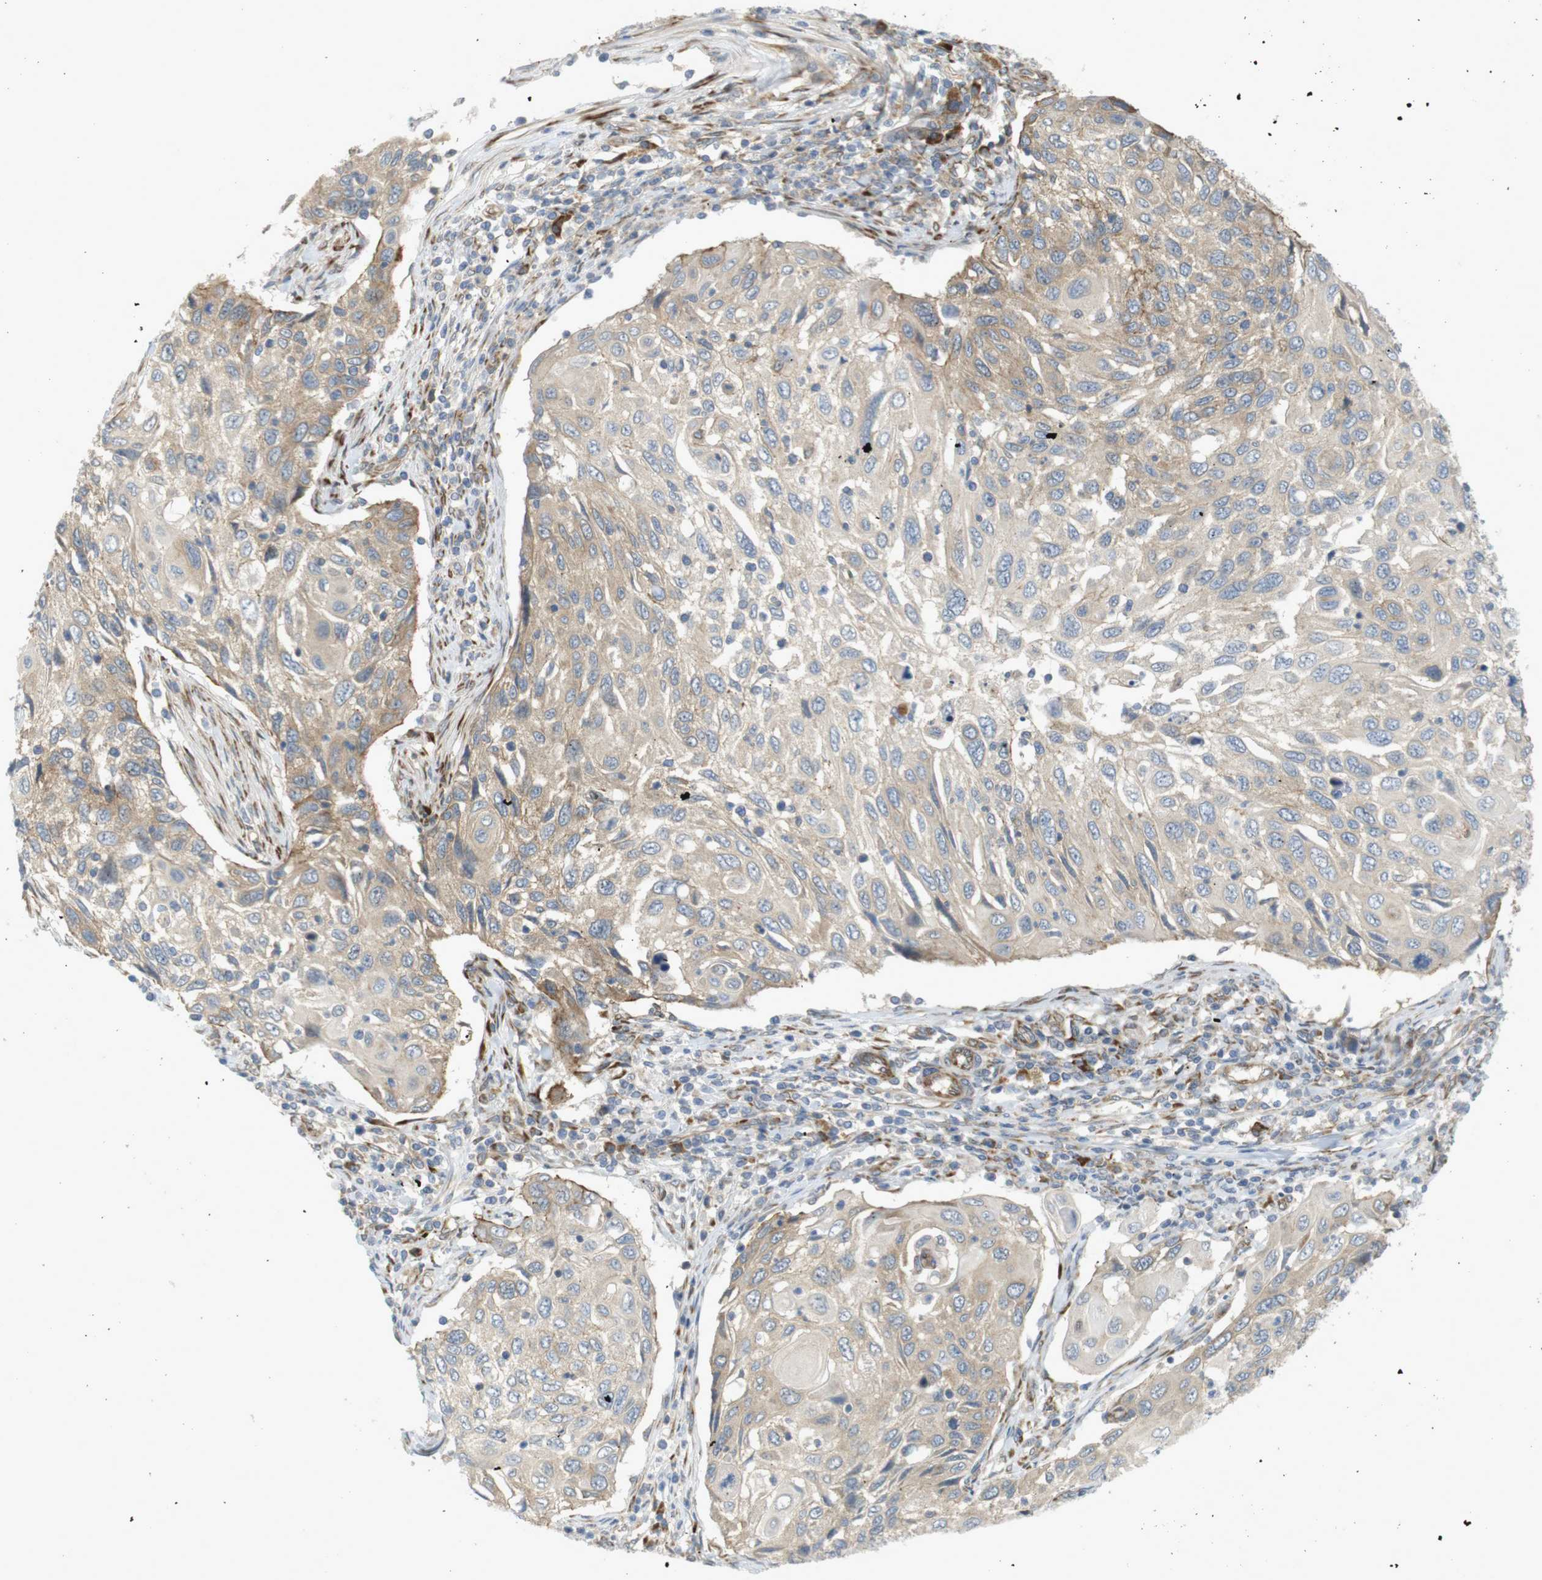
{"staining": {"intensity": "moderate", "quantity": "25%-75%", "location": "cytoplasmic/membranous"}, "tissue": "cervical cancer", "cell_type": "Tumor cells", "image_type": "cancer", "snomed": [{"axis": "morphology", "description": "Squamous cell carcinoma, NOS"}, {"axis": "topography", "description": "Cervix"}], "caption": "About 25%-75% of tumor cells in cervical squamous cell carcinoma demonstrate moderate cytoplasmic/membranous protein expression as visualized by brown immunohistochemical staining.", "gene": "GJC3", "patient": {"sex": "female", "age": 70}}